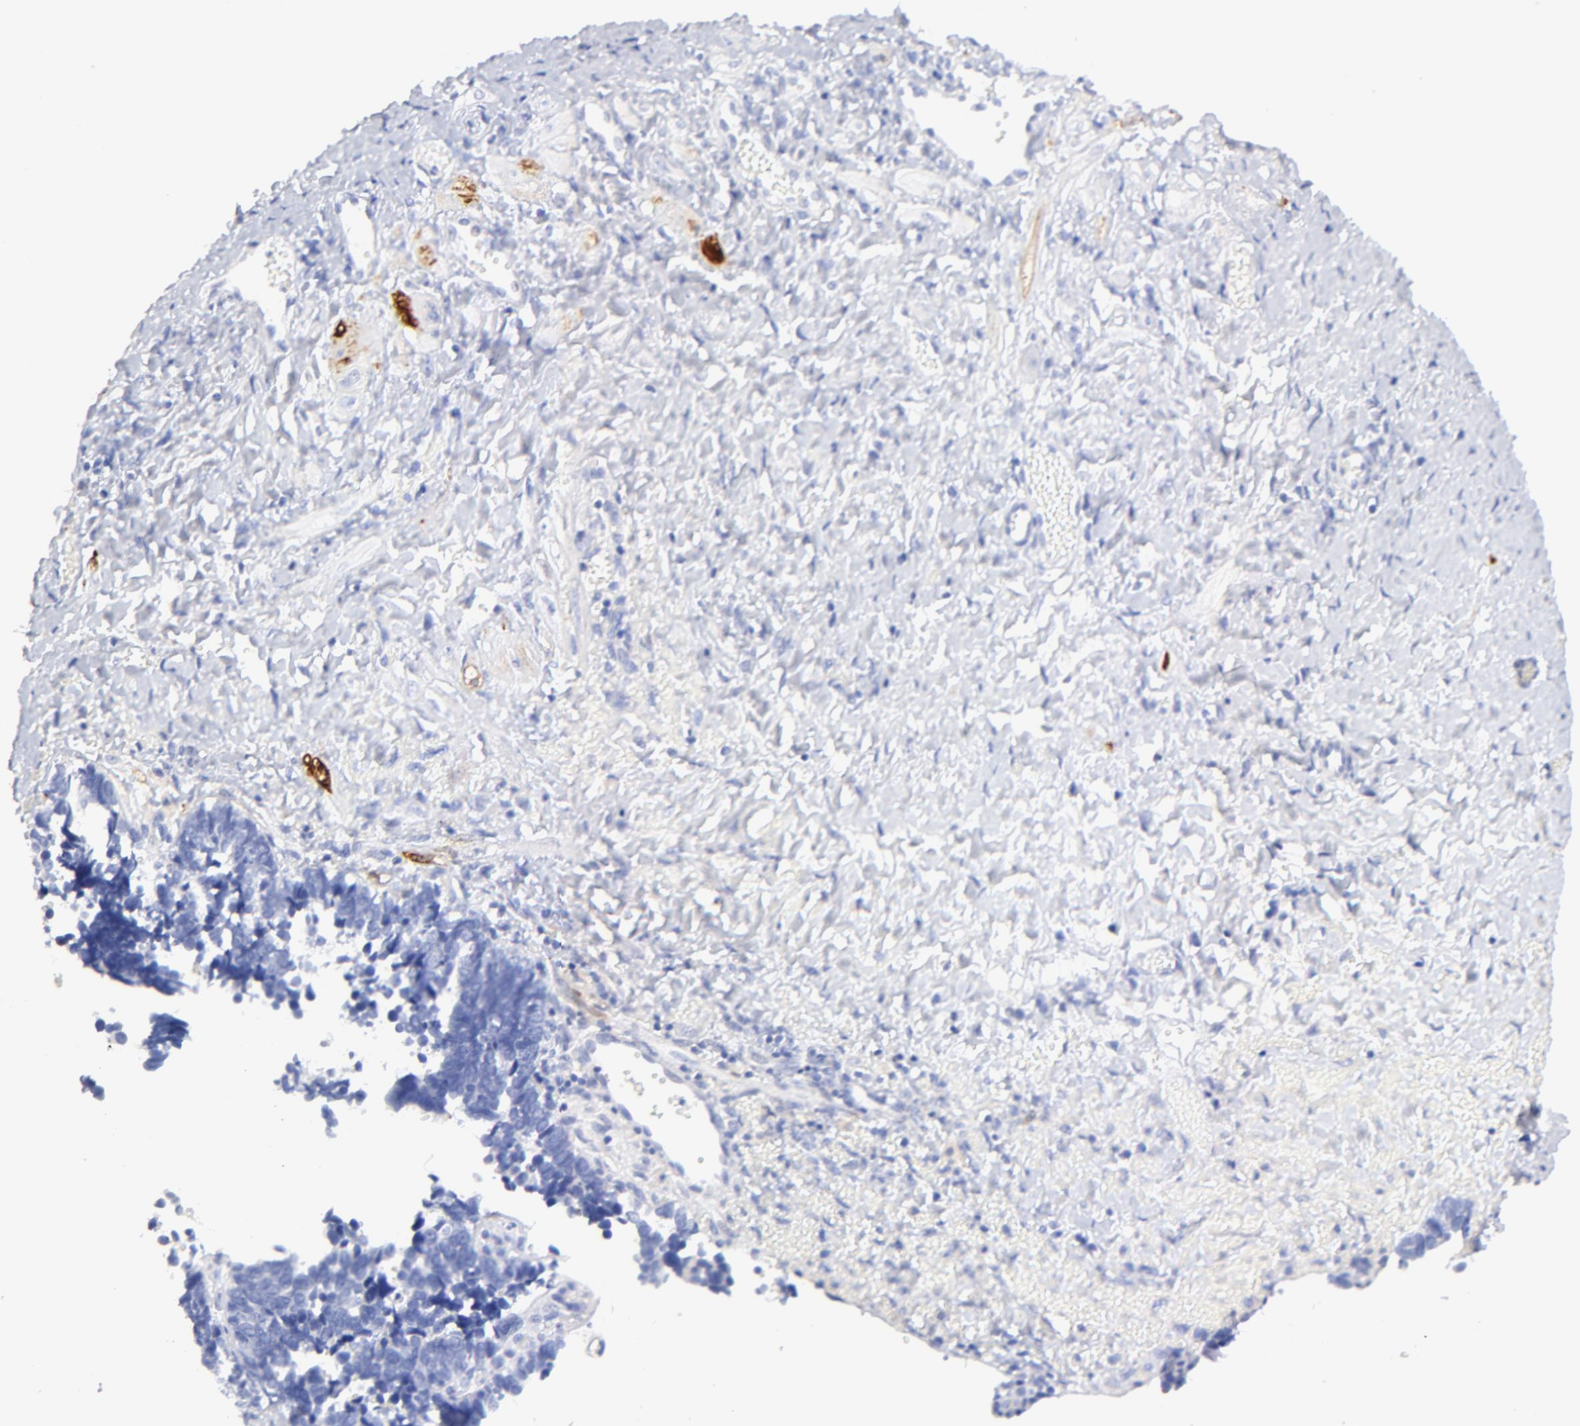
{"staining": {"intensity": "negative", "quantity": "none", "location": "none"}, "tissue": "ovarian cancer", "cell_type": "Tumor cells", "image_type": "cancer", "snomed": [{"axis": "morphology", "description": "Cystadenocarcinoma, serous, NOS"}, {"axis": "topography", "description": "Ovary"}], "caption": "Protein analysis of ovarian cancer (serous cystadenocarcinoma) reveals no significant expression in tumor cells.", "gene": "HORMAD2", "patient": {"sex": "female", "age": 77}}